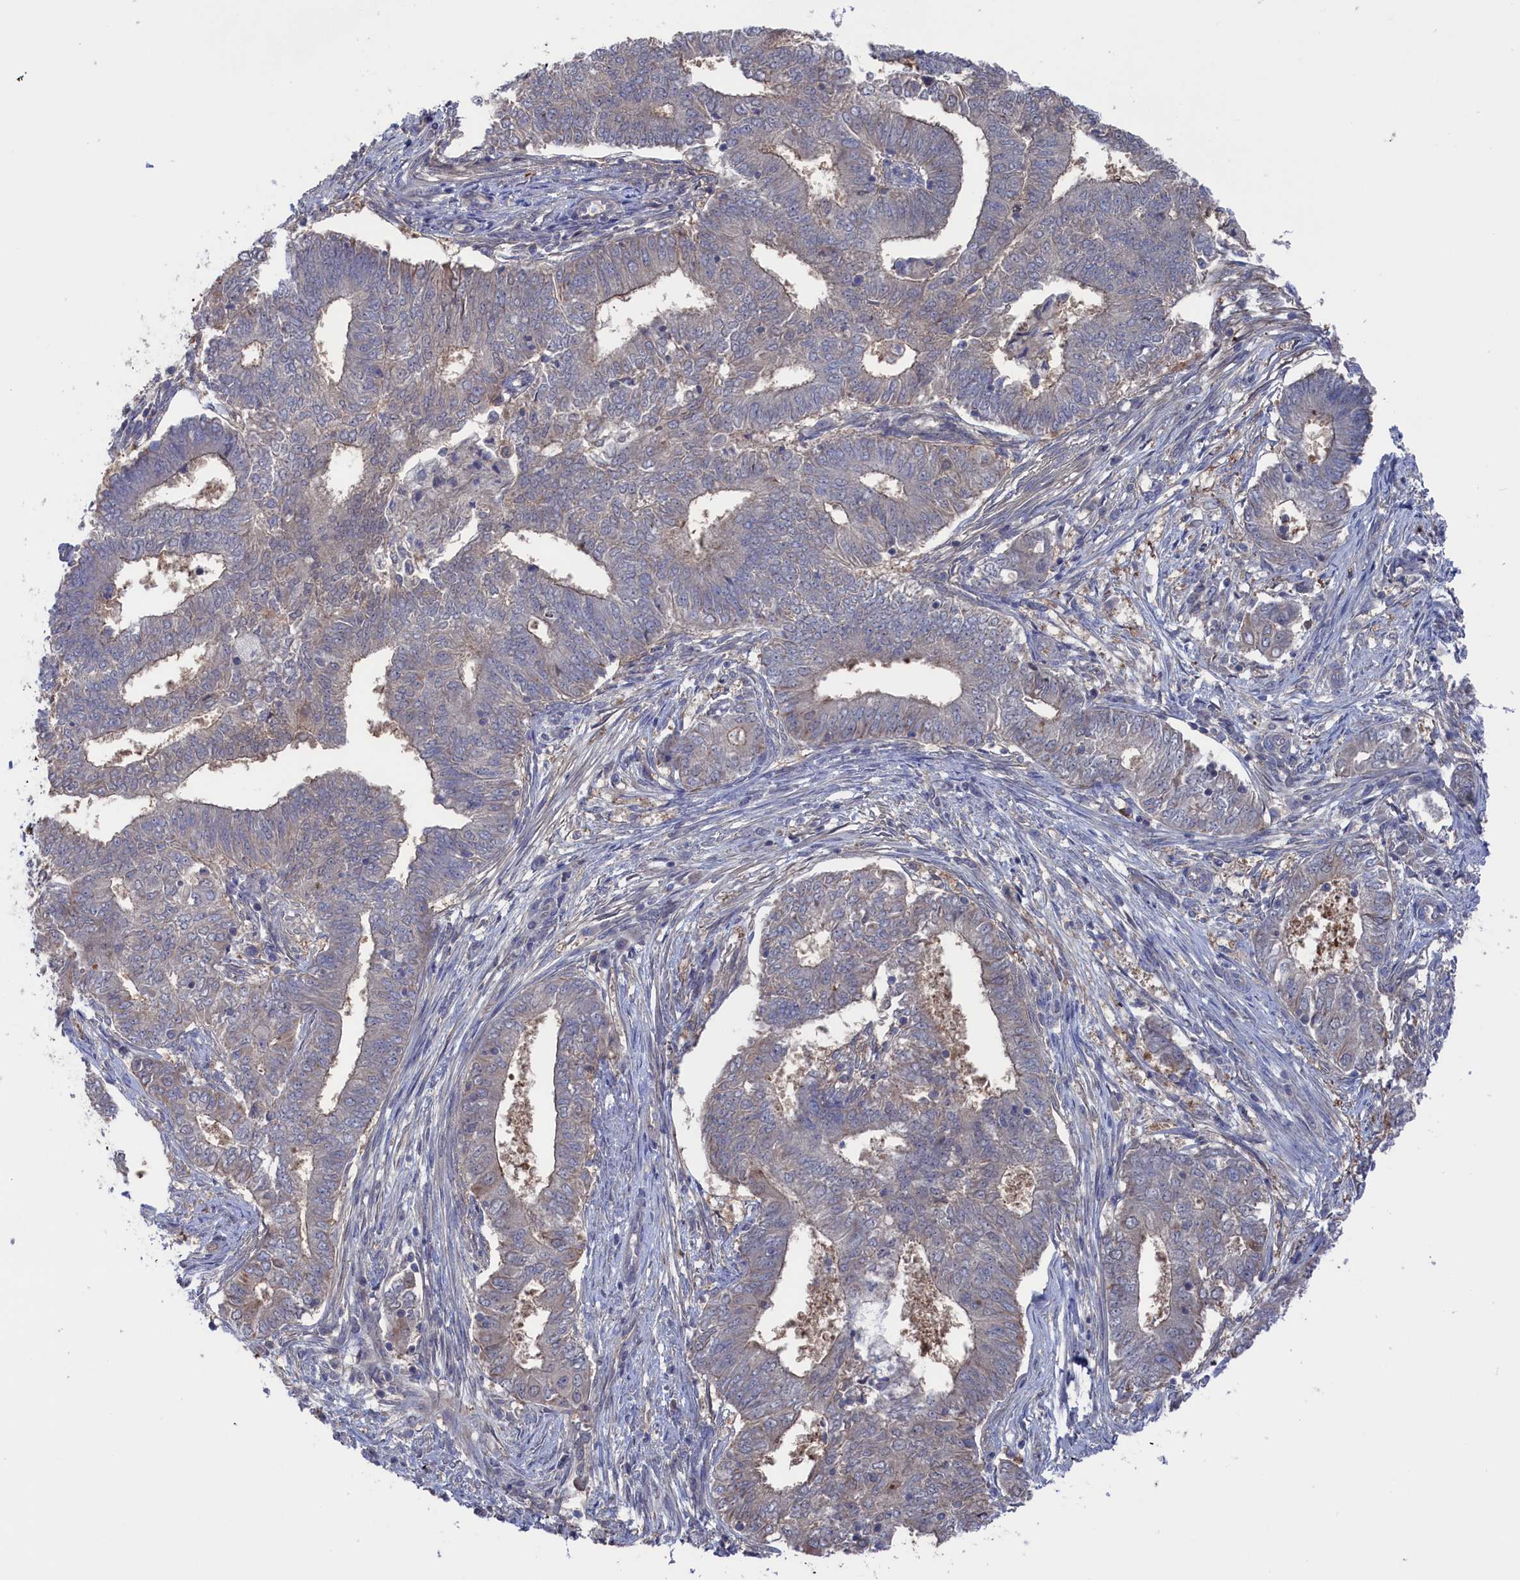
{"staining": {"intensity": "weak", "quantity": "<25%", "location": "cytoplasmic/membranous"}, "tissue": "endometrial cancer", "cell_type": "Tumor cells", "image_type": "cancer", "snomed": [{"axis": "morphology", "description": "Adenocarcinoma, NOS"}, {"axis": "topography", "description": "Endometrium"}], "caption": "Tumor cells are negative for protein expression in human endometrial cancer. The staining was performed using DAB (3,3'-diaminobenzidine) to visualize the protein expression in brown, while the nuclei were stained in blue with hematoxylin (Magnification: 20x).", "gene": "NUTF2", "patient": {"sex": "female", "age": 62}}